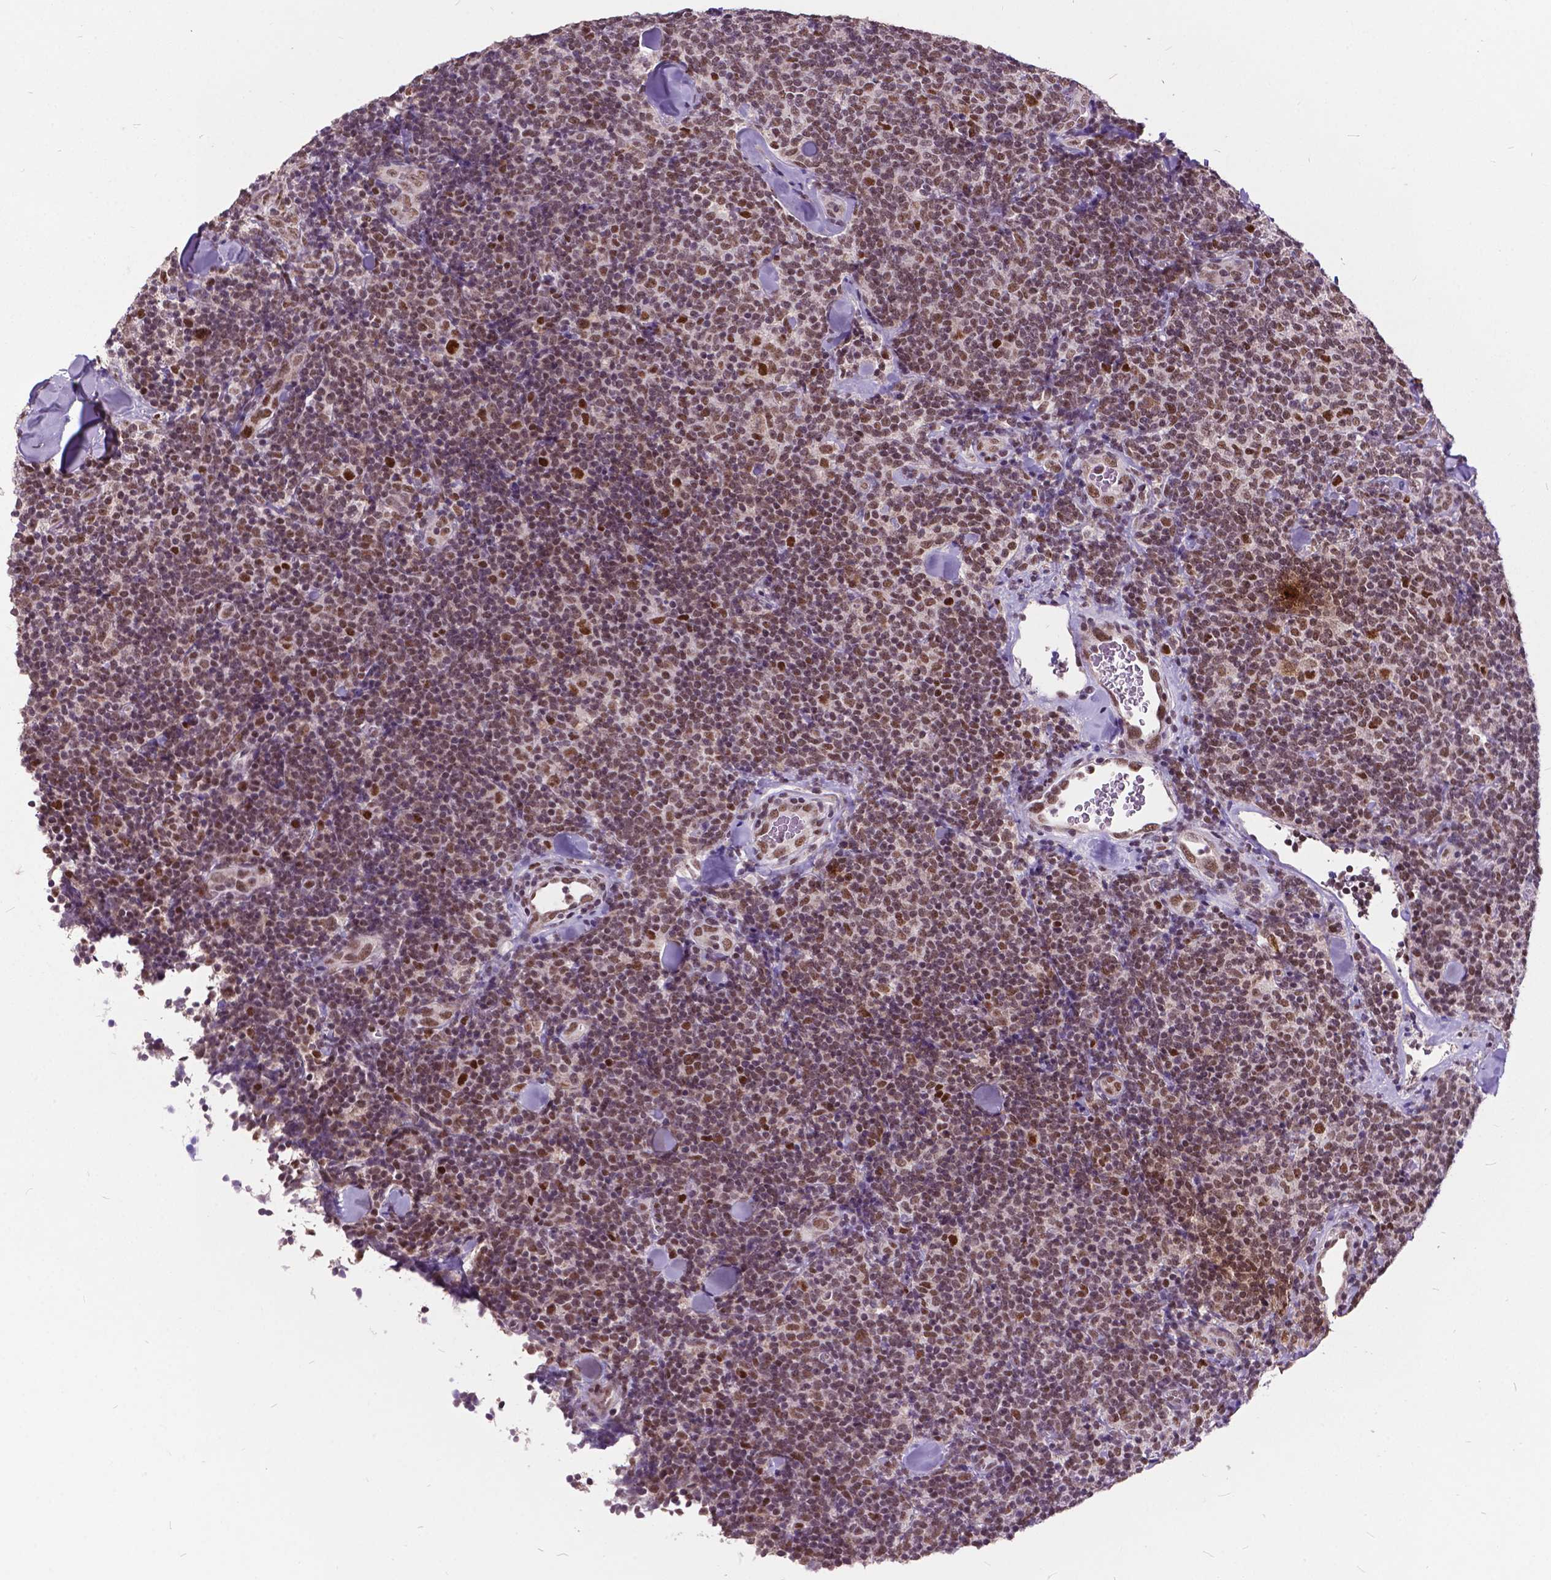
{"staining": {"intensity": "moderate", "quantity": ">75%", "location": "nuclear"}, "tissue": "lymphoma", "cell_type": "Tumor cells", "image_type": "cancer", "snomed": [{"axis": "morphology", "description": "Malignant lymphoma, non-Hodgkin's type, Low grade"}, {"axis": "topography", "description": "Lymph node"}], "caption": "Low-grade malignant lymphoma, non-Hodgkin's type tissue displays moderate nuclear expression in about >75% of tumor cells", "gene": "MSH2", "patient": {"sex": "female", "age": 56}}